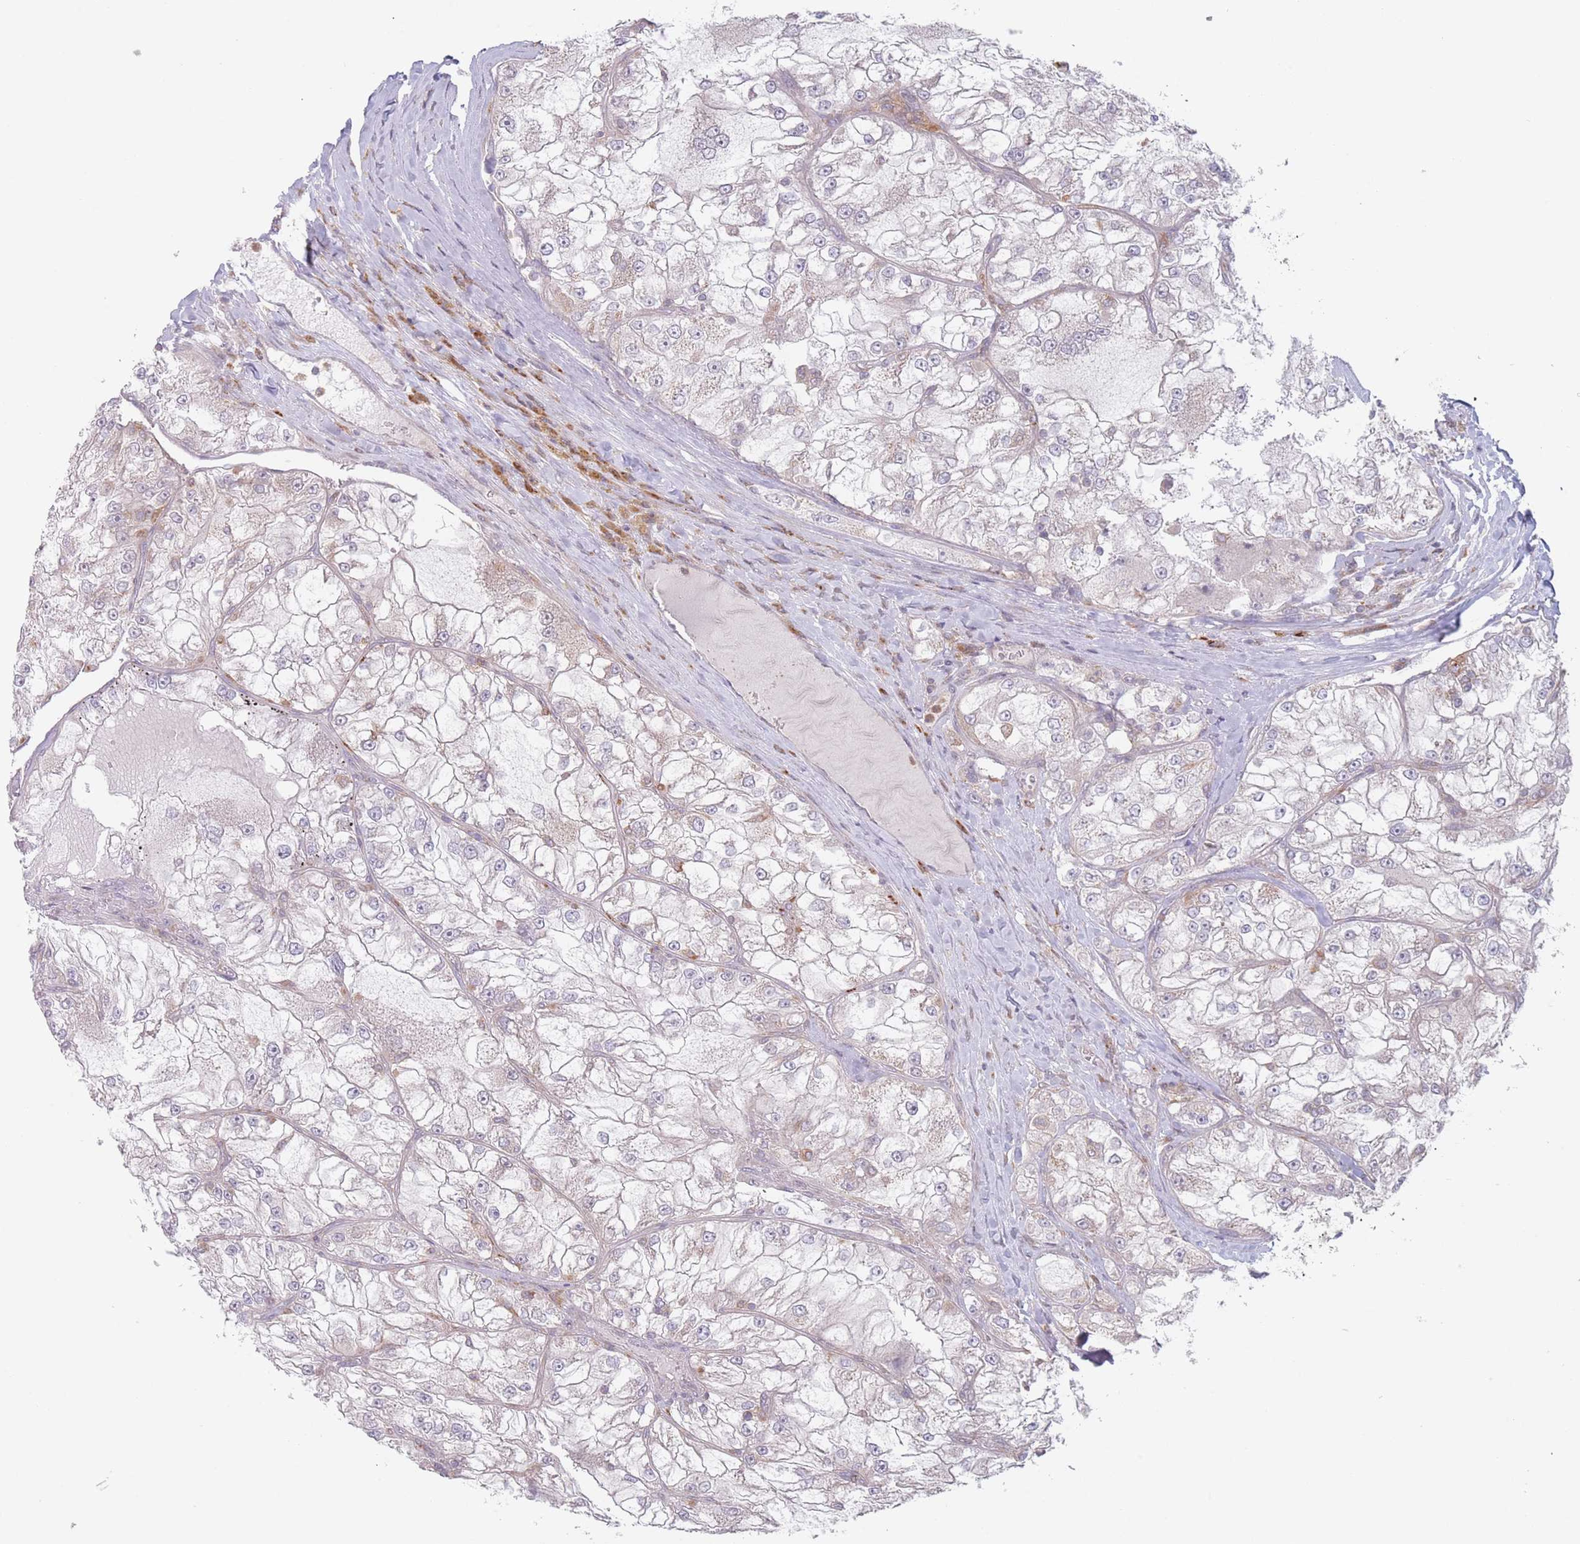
{"staining": {"intensity": "negative", "quantity": "none", "location": "none"}, "tissue": "renal cancer", "cell_type": "Tumor cells", "image_type": "cancer", "snomed": [{"axis": "morphology", "description": "Adenocarcinoma, NOS"}, {"axis": "topography", "description": "Kidney"}], "caption": "The immunohistochemistry histopathology image has no significant expression in tumor cells of renal cancer (adenocarcinoma) tissue.", "gene": "PPM1A", "patient": {"sex": "female", "age": 72}}